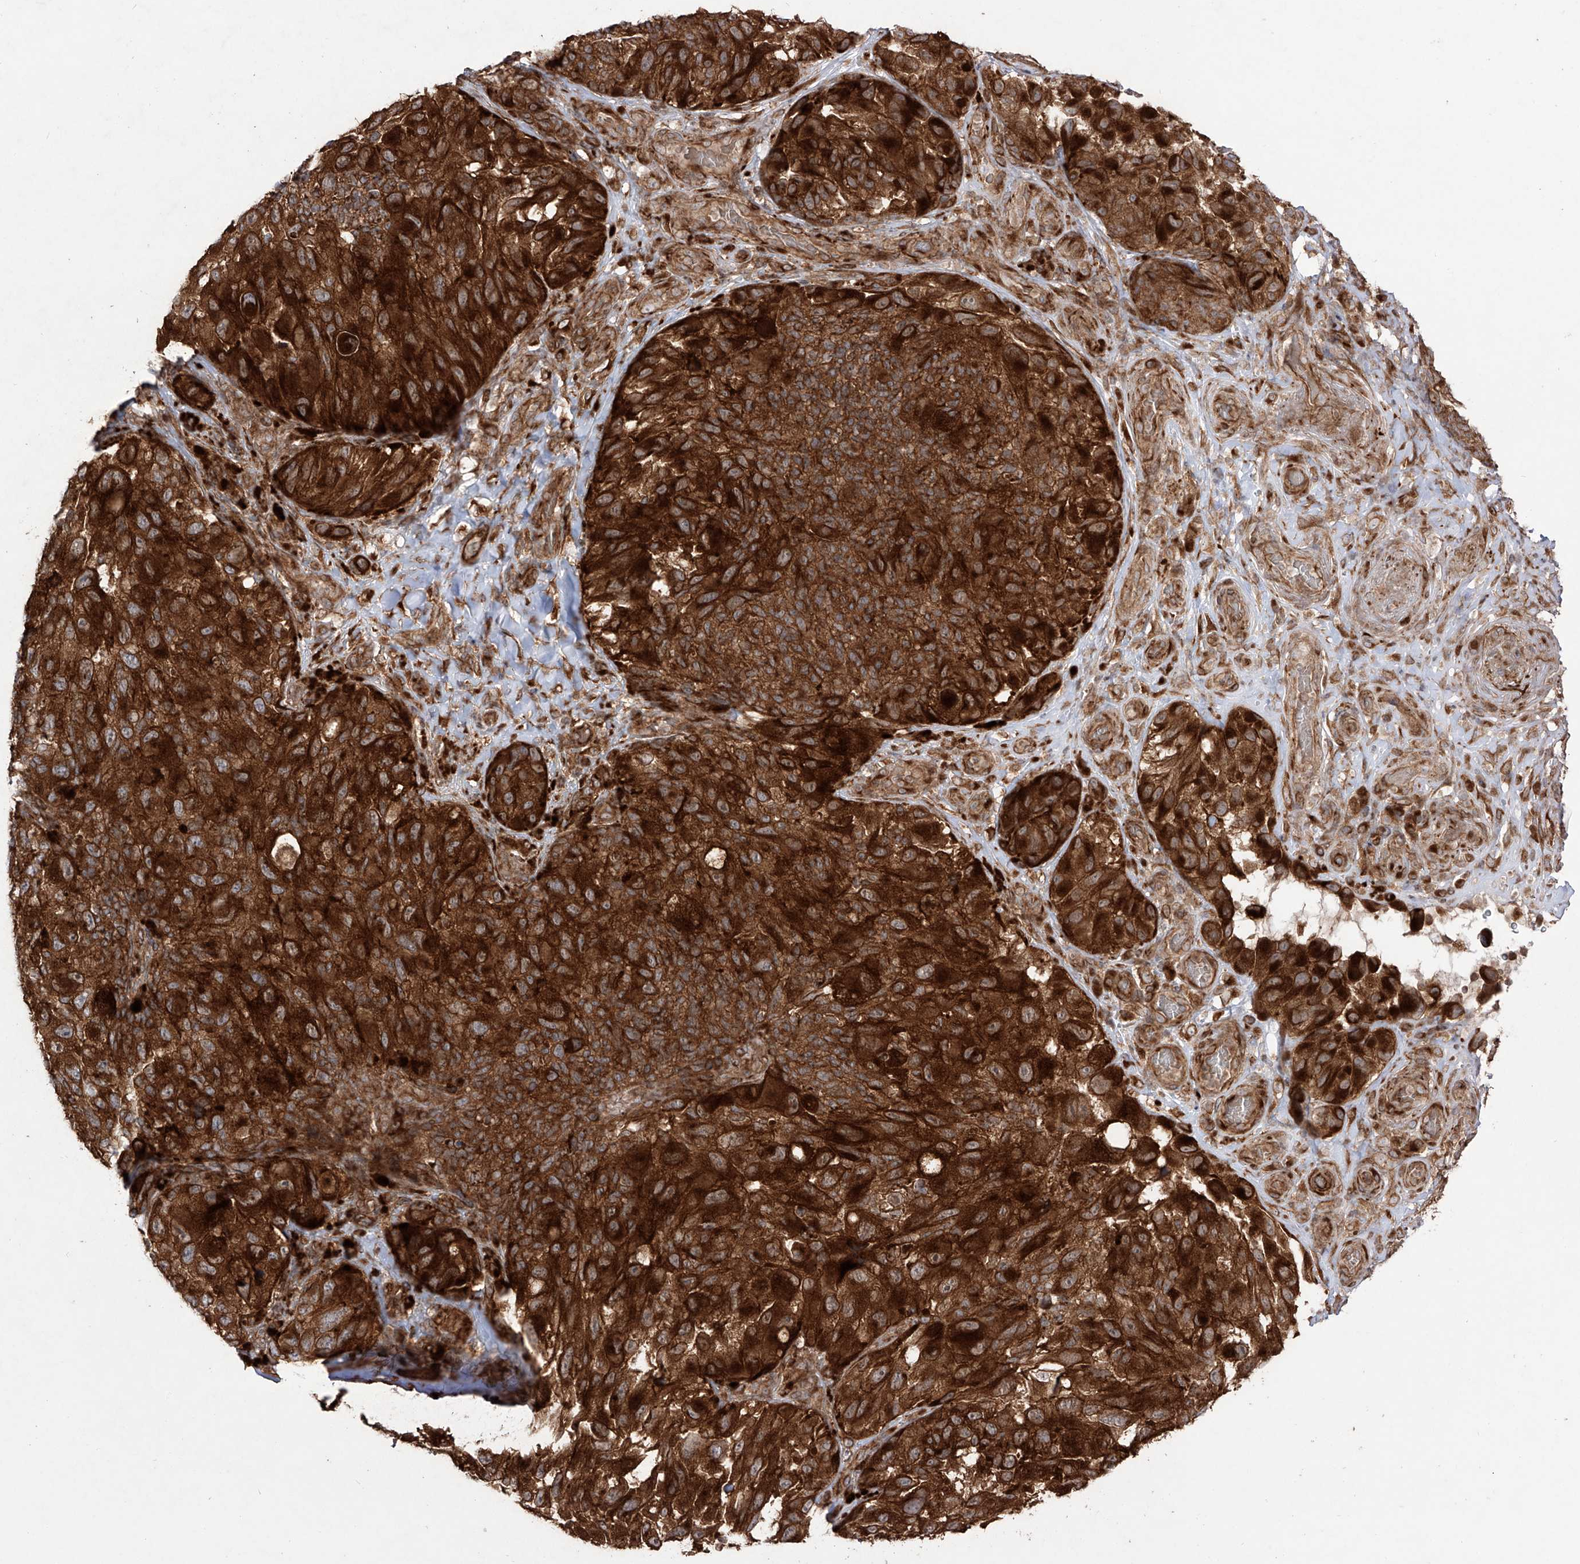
{"staining": {"intensity": "strong", "quantity": ">75%", "location": "cytoplasmic/membranous"}, "tissue": "melanoma", "cell_type": "Tumor cells", "image_type": "cancer", "snomed": [{"axis": "morphology", "description": "Malignant melanoma, NOS"}, {"axis": "topography", "description": "Skin"}], "caption": "This is a micrograph of IHC staining of melanoma, which shows strong positivity in the cytoplasmic/membranous of tumor cells.", "gene": "YKT6", "patient": {"sex": "female", "age": 73}}